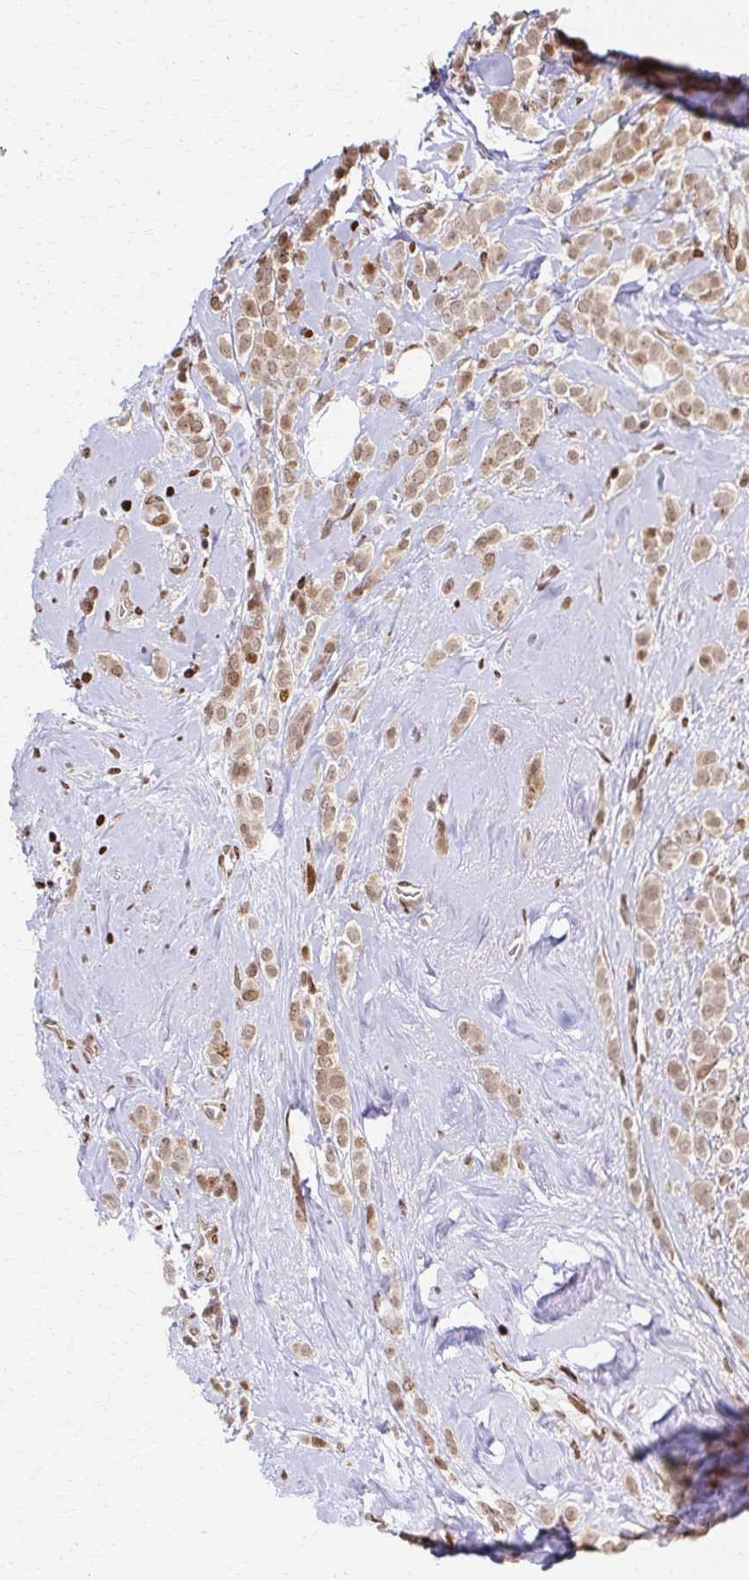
{"staining": {"intensity": "moderate", "quantity": ">75%", "location": "nuclear"}, "tissue": "breast cancer", "cell_type": "Tumor cells", "image_type": "cancer", "snomed": [{"axis": "morphology", "description": "Lobular carcinoma"}, {"axis": "topography", "description": "Breast"}], "caption": "Breast cancer stained with DAB (3,3'-diaminobenzidine) immunohistochemistry (IHC) shows medium levels of moderate nuclear expression in approximately >75% of tumor cells. Nuclei are stained in blue.", "gene": "PSMD7", "patient": {"sex": "female", "age": 49}}